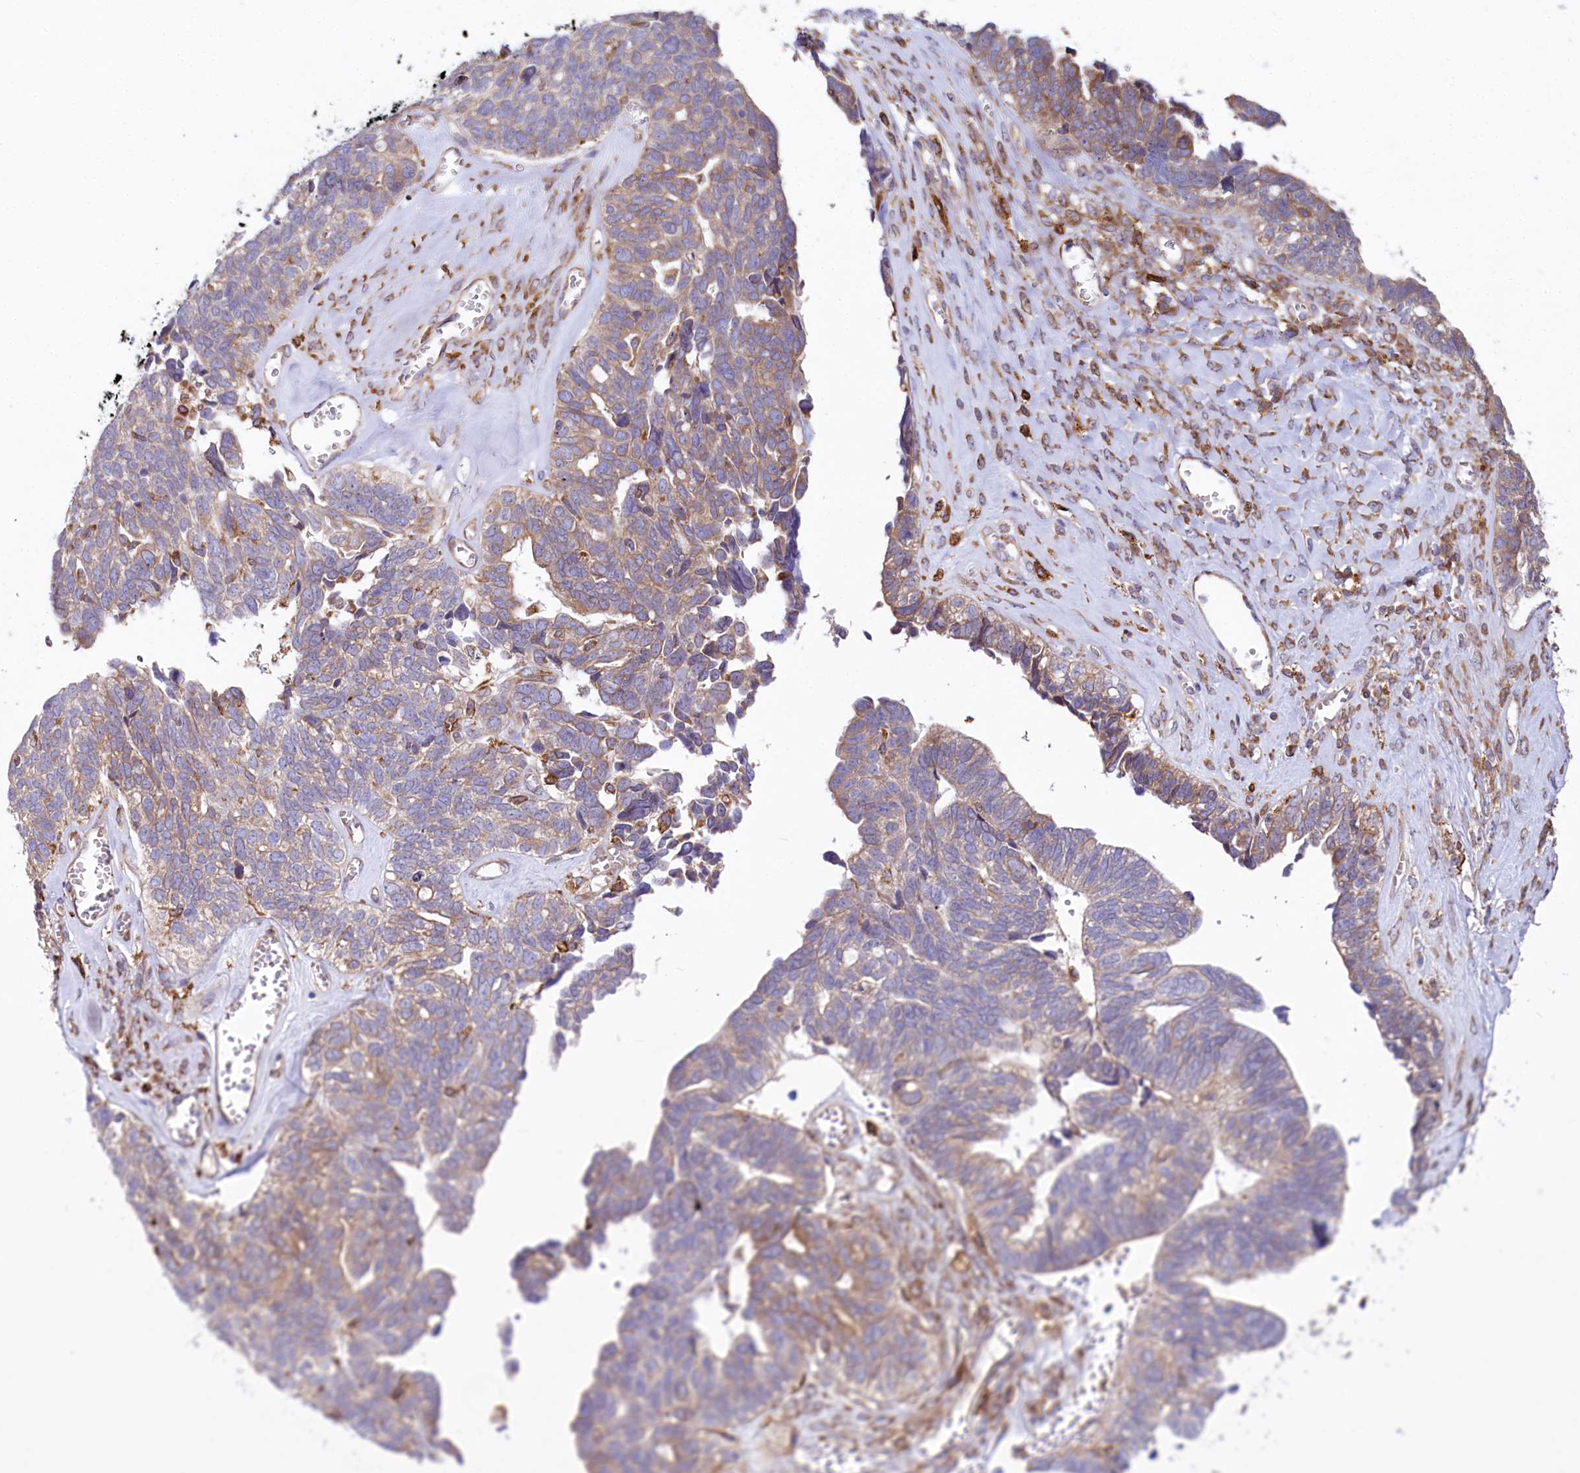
{"staining": {"intensity": "moderate", "quantity": "25%-75%", "location": "cytoplasmic/membranous"}, "tissue": "ovarian cancer", "cell_type": "Tumor cells", "image_type": "cancer", "snomed": [{"axis": "morphology", "description": "Cystadenocarcinoma, serous, NOS"}, {"axis": "topography", "description": "Ovary"}], "caption": "Ovarian cancer tissue reveals moderate cytoplasmic/membranous positivity in approximately 25%-75% of tumor cells, visualized by immunohistochemistry.", "gene": "CHID1", "patient": {"sex": "female", "age": 79}}